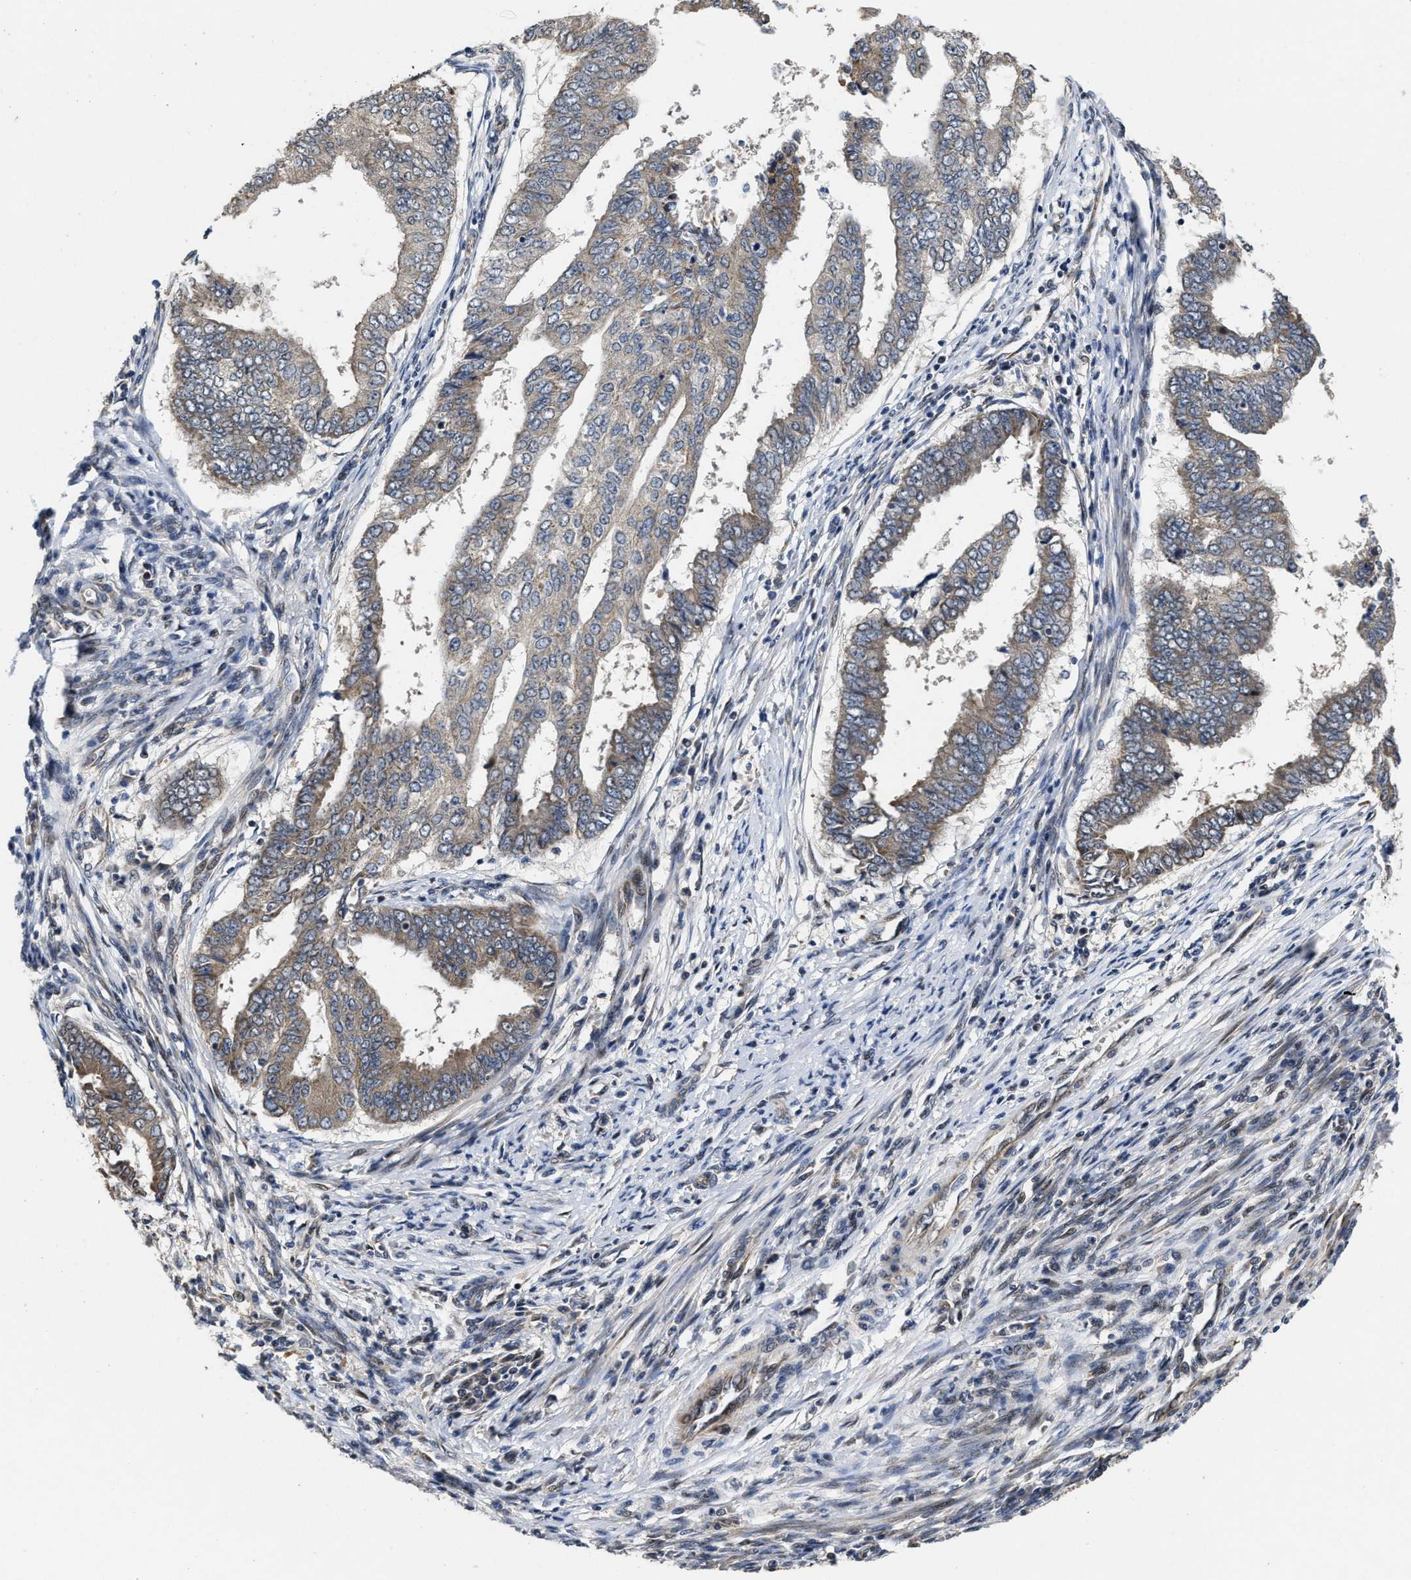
{"staining": {"intensity": "weak", "quantity": "<25%", "location": "cytoplasmic/membranous"}, "tissue": "endometrial cancer", "cell_type": "Tumor cells", "image_type": "cancer", "snomed": [{"axis": "morphology", "description": "Polyp, NOS"}, {"axis": "morphology", "description": "Adenocarcinoma, NOS"}, {"axis": "morphology", "description": "Adenoma, NOS"}, {"axis": "topography", "description": "Endometrium"}], "caption": "IHC histopathology image of neoplastic tissue: polyp (endometrial) stained with DAB (3,3'-diaminobenzidine) reveals no significant protein expression in tumor cells.", "gene": "SCYL2", "patient": {"sex": "female", "age": 79}}